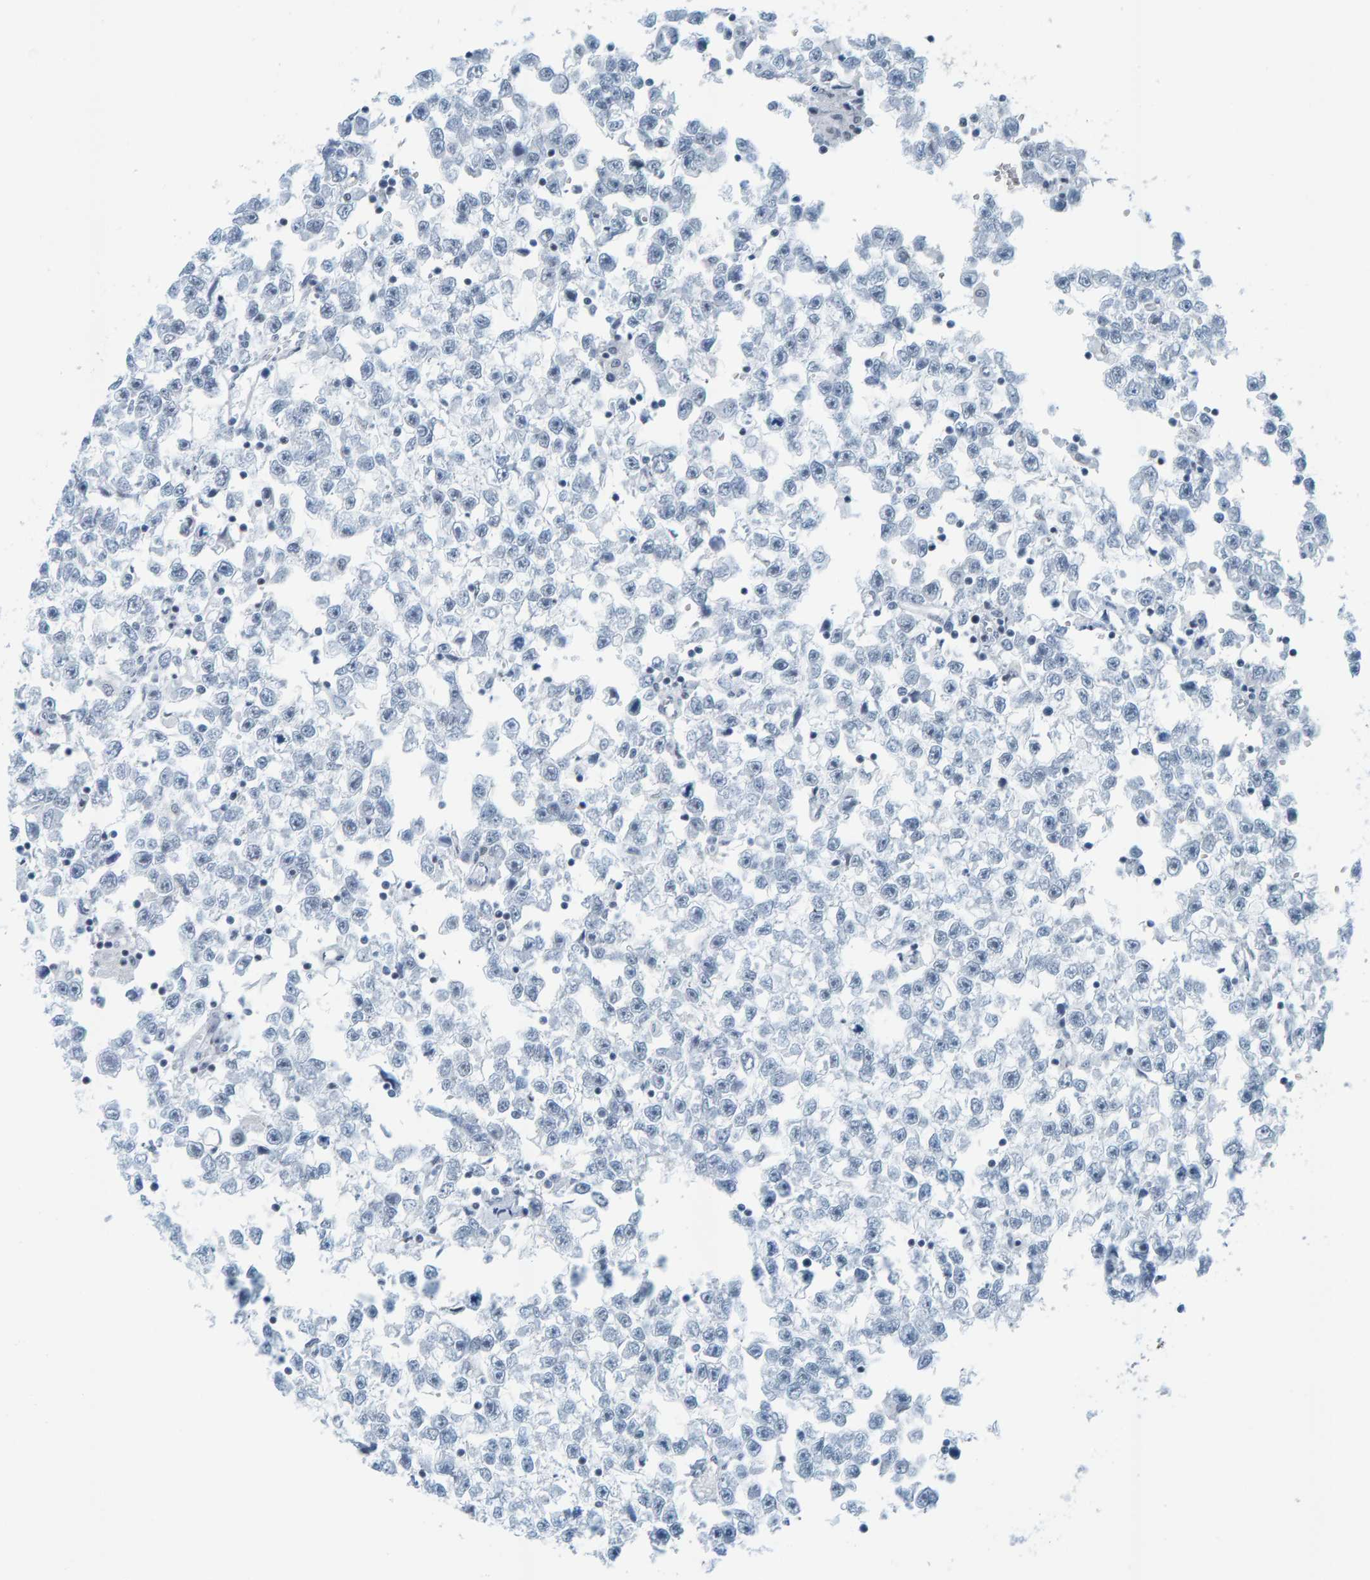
{"staining": {"intensity": "negative", "quantity": "none", "location": "none"}, "tissue": "testis cancer", "cell_type": "Tumor cells", "image_type": "cancer", "snomed": [{"axis": "morphology", "description": "Seminoma, NOS"}, {"axis": "morphology", "description": "Carcinoma, Embryonal, NOS"}, {"axis": "topography", "description": "Testis"}], "caption": "High power microscopy photomicrograph of an immunohistochemistry (IHC) photomicrograph of testis seminoma, revealing no significant staining in tumor cells.", "gene": "CNP", "patient": {"sex": "male", "age": 51}}